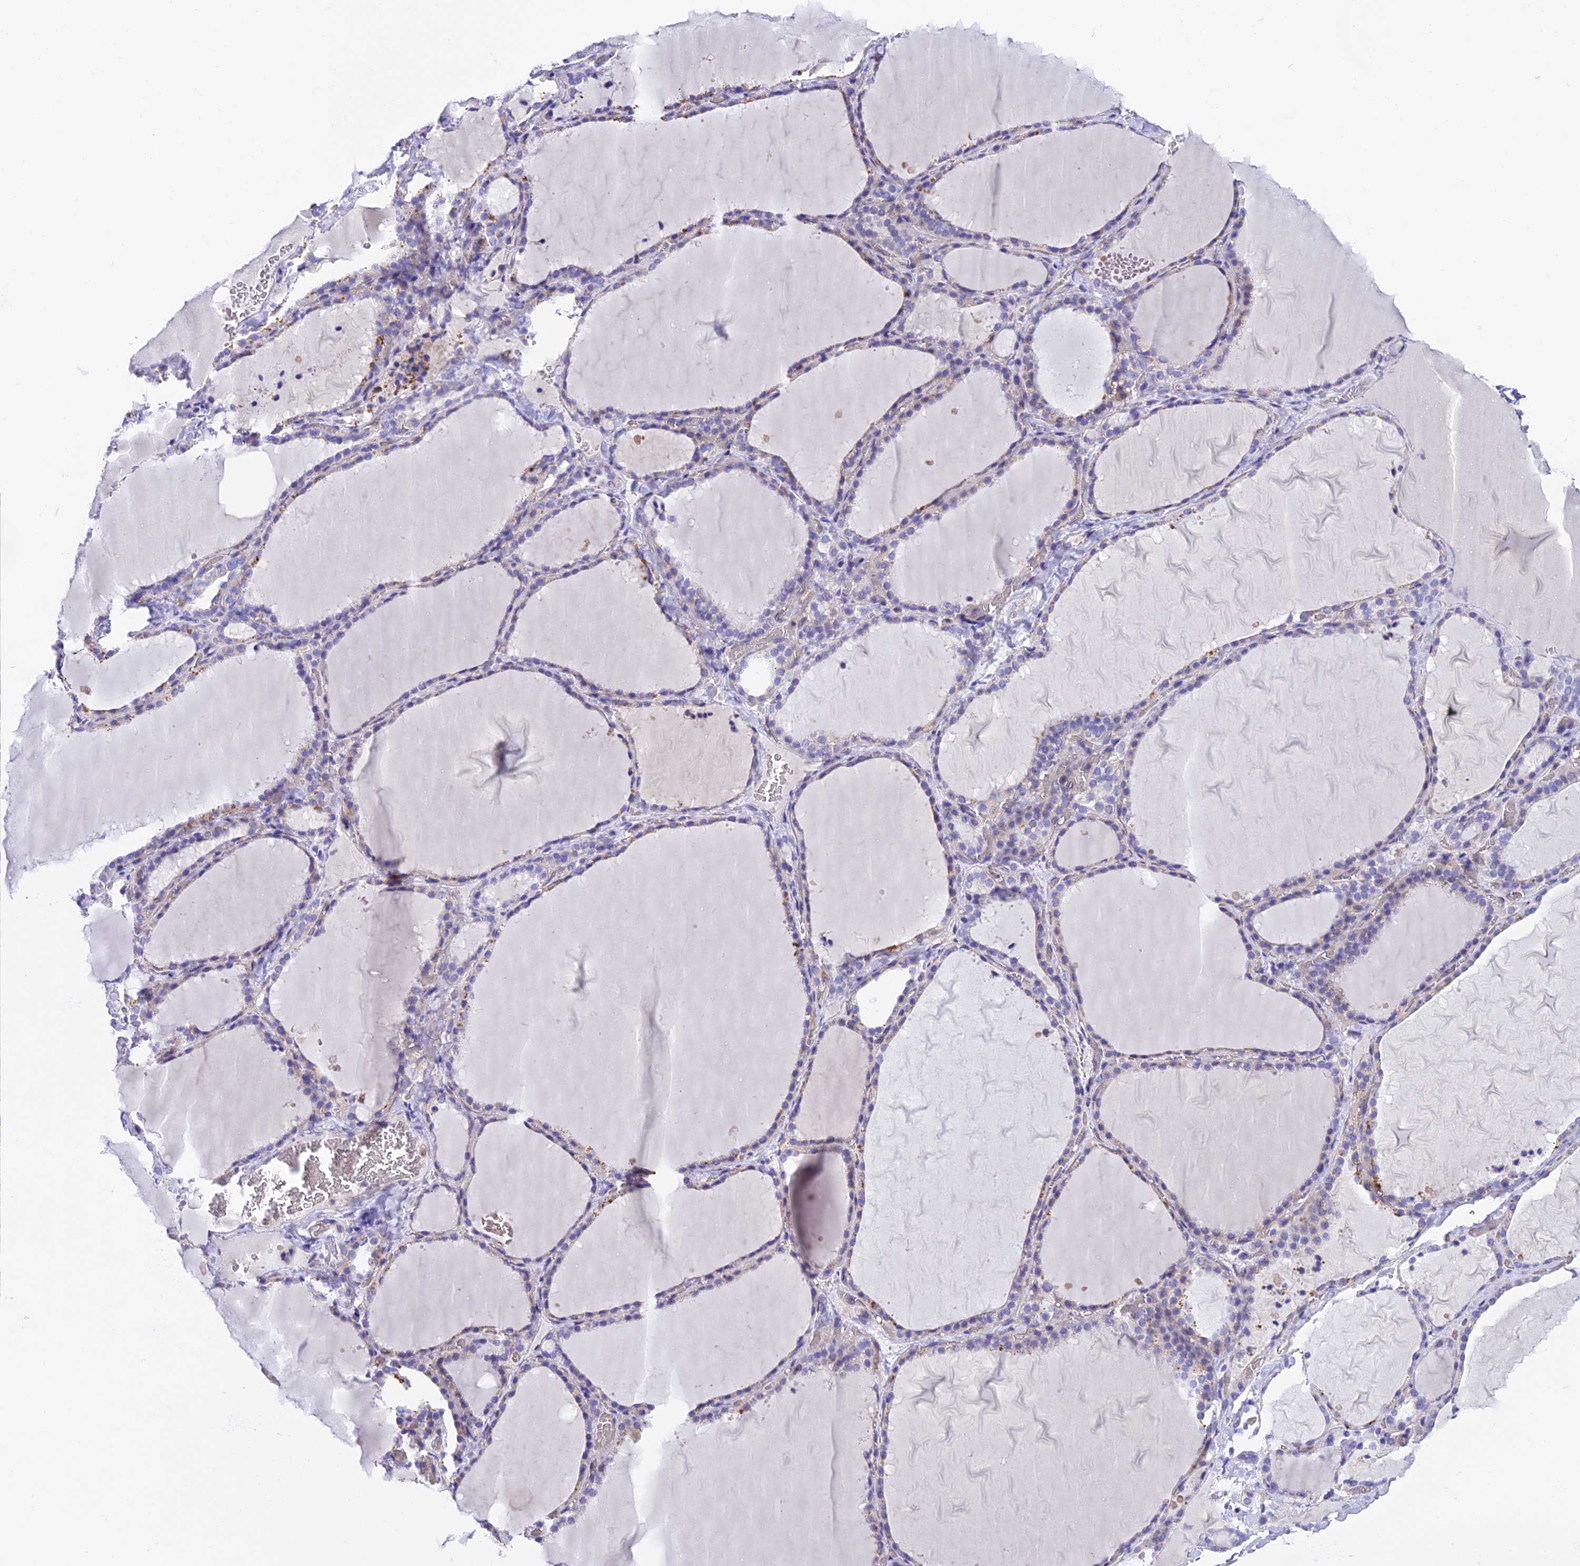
{"staining": {"intensity": "negative", "quantity": "none", "location": "none"}, "tissue": "thyroid gland", "cell_type": "Glandular cells", "image_type": "normal", "snomed": [{"axis": "morphology", "description": "Normal tissue, NOS"}, {"axis": "topography", "description": "Thyroid gland"}], "caption": "Glandular cells show no significant protein positivity in benign thyroid gland. (Immunohistochemistry (ihc), brightfield microscopy, high magnification).", "gene": "NOD2", "patient": {"sex": "female", "age": 22}}